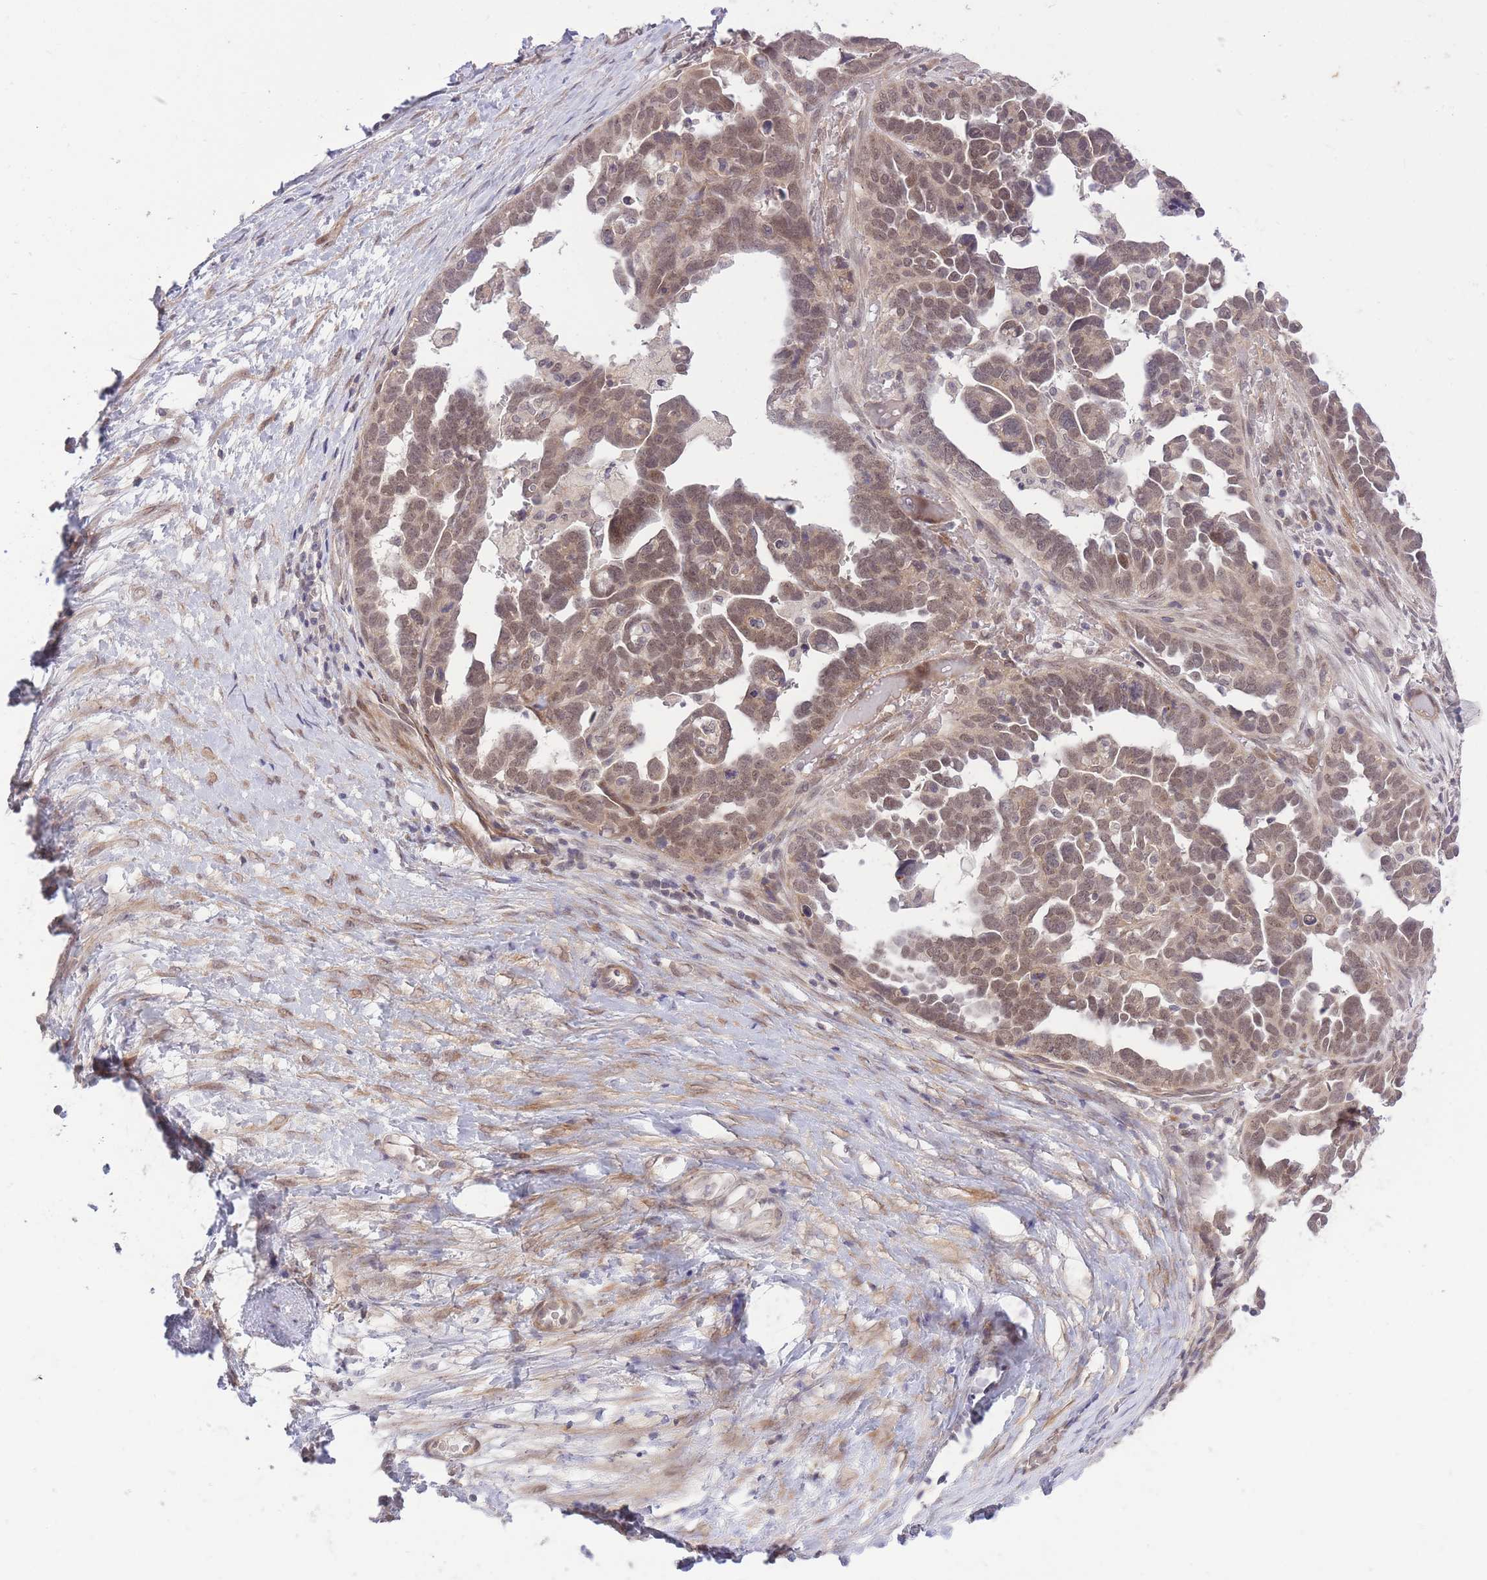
{"staining": {"intensity": "moderate", "quantity": ">75%", "location": "cytoplasmic/membranous,nuclear"}, "tissue": "ovarian cancer", "cell_type": "Tumor cells", "image_type": "cancer", "snomed": [{"axis": "morphology", "description": "Cystadenocarcinoma, serous, NOS"}, {"axis": "topography", "description": "Ovary"}], "caption": "Ovarian cancer (serous cystadenocarcinoma) tissue demonstrates moderate cytoplasmic/membranous and nuclear staining in approximately >75% of tumor cells, visualized by immunohistochemistry.", "gene": "ELOA2", "patient": {"sex": "female", "age": 54}}